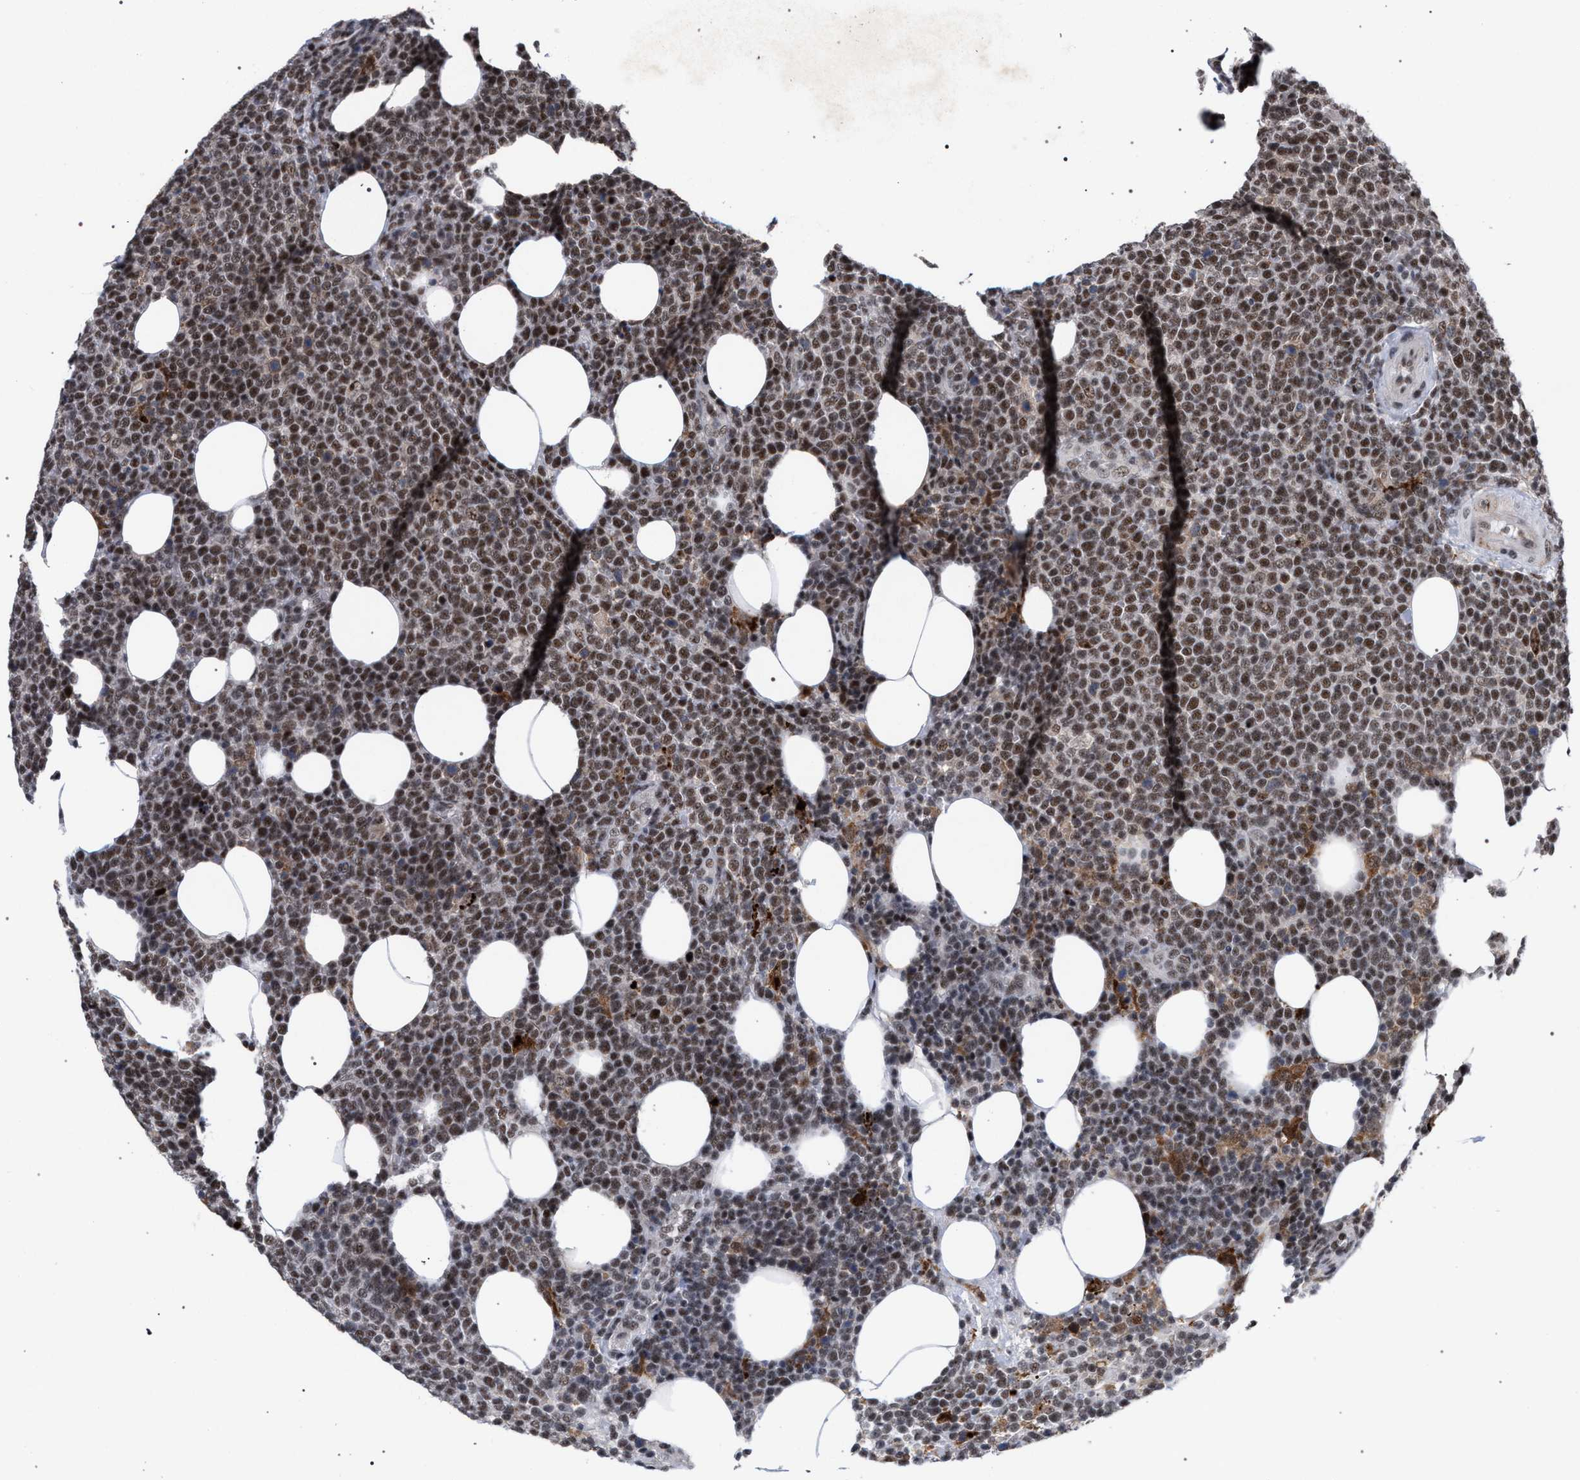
{"staining": {"intensity": "moderate", "quantity": ">75%", "location": "nuclear"}, "tissue": "lymphoma", "cell_type": "Tumor cells", "image_type": "cancer", "snomed": [{"axis": "morphology", "description": "Malignant lymphoma, non-Hodgkin's type, High grade"}, {"axis": "topography", "description": "Lymph node"}], "caption": "This is a photomicrograph of IHC staining of lymphoma, which shows moderate staining in the nuclear of tumor cells.", "gene": "SCAF4", "patient": {"sex": "male", "age": 61}}